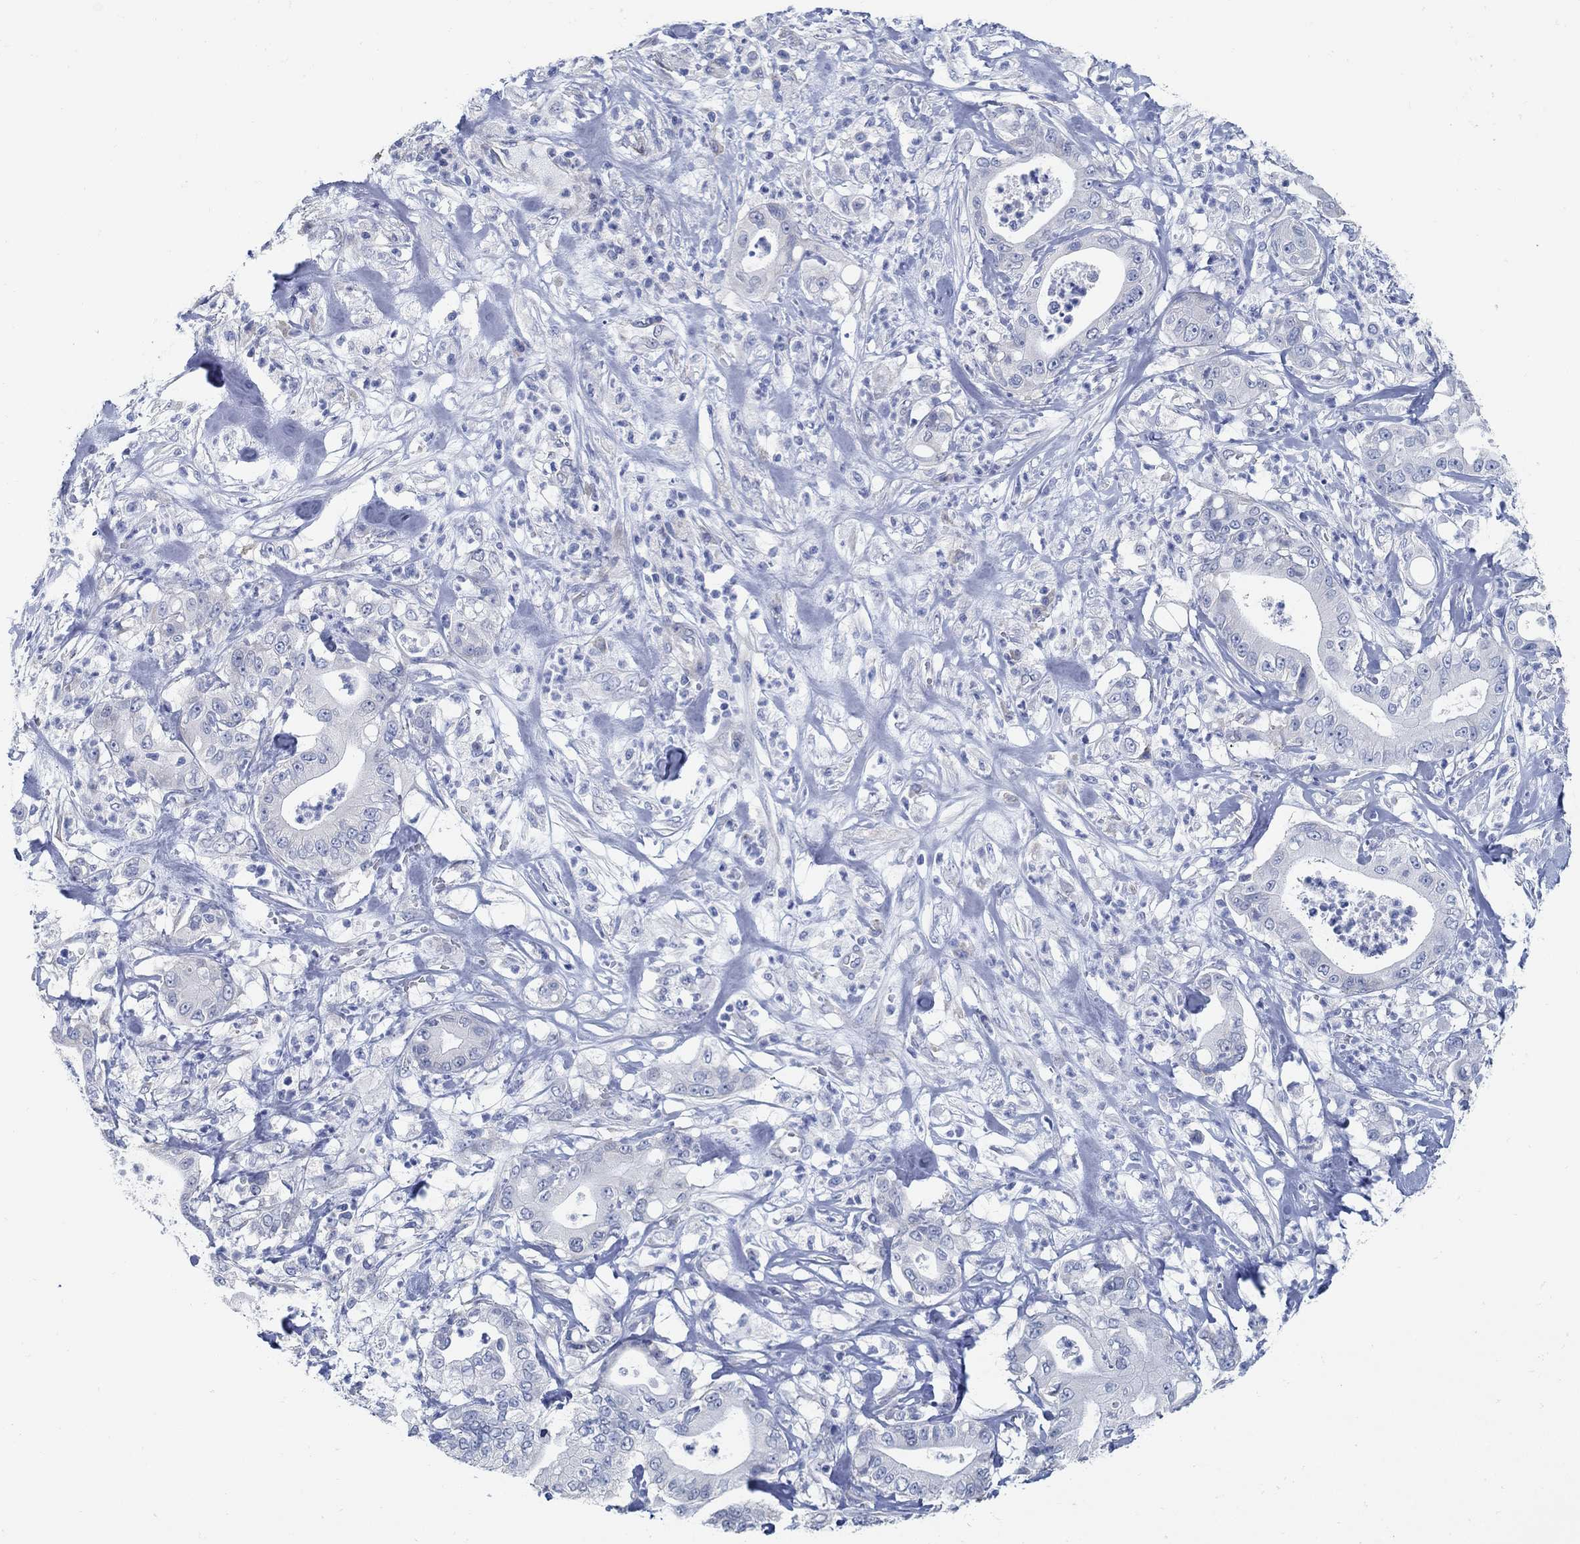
{"staining": {"intensity": "negative", "quantity": "none", "location": "none"}, "tissue": "pancreatic cancer", "cell_type": "Tumor cells", "image_type": "cancer", "snomed": [{"axis": "morphology", "description": "Adenocarcinoma, NOS"}, {"axis": "topography", "description": "Pancreas"}], "caption": "Immunohistochemistry (IHC) image of neoplastic tissue: adenocarcinoma (pancreatic) stained with DAB (3,3'-diaminobenzidine) displays no significant protein staining in tumor cells. (Brightfield microscopy of DAB immunohistochemistry at high magnification).", "gene": "C15orf39", "patient": {"sex": "male", "age": 71}}